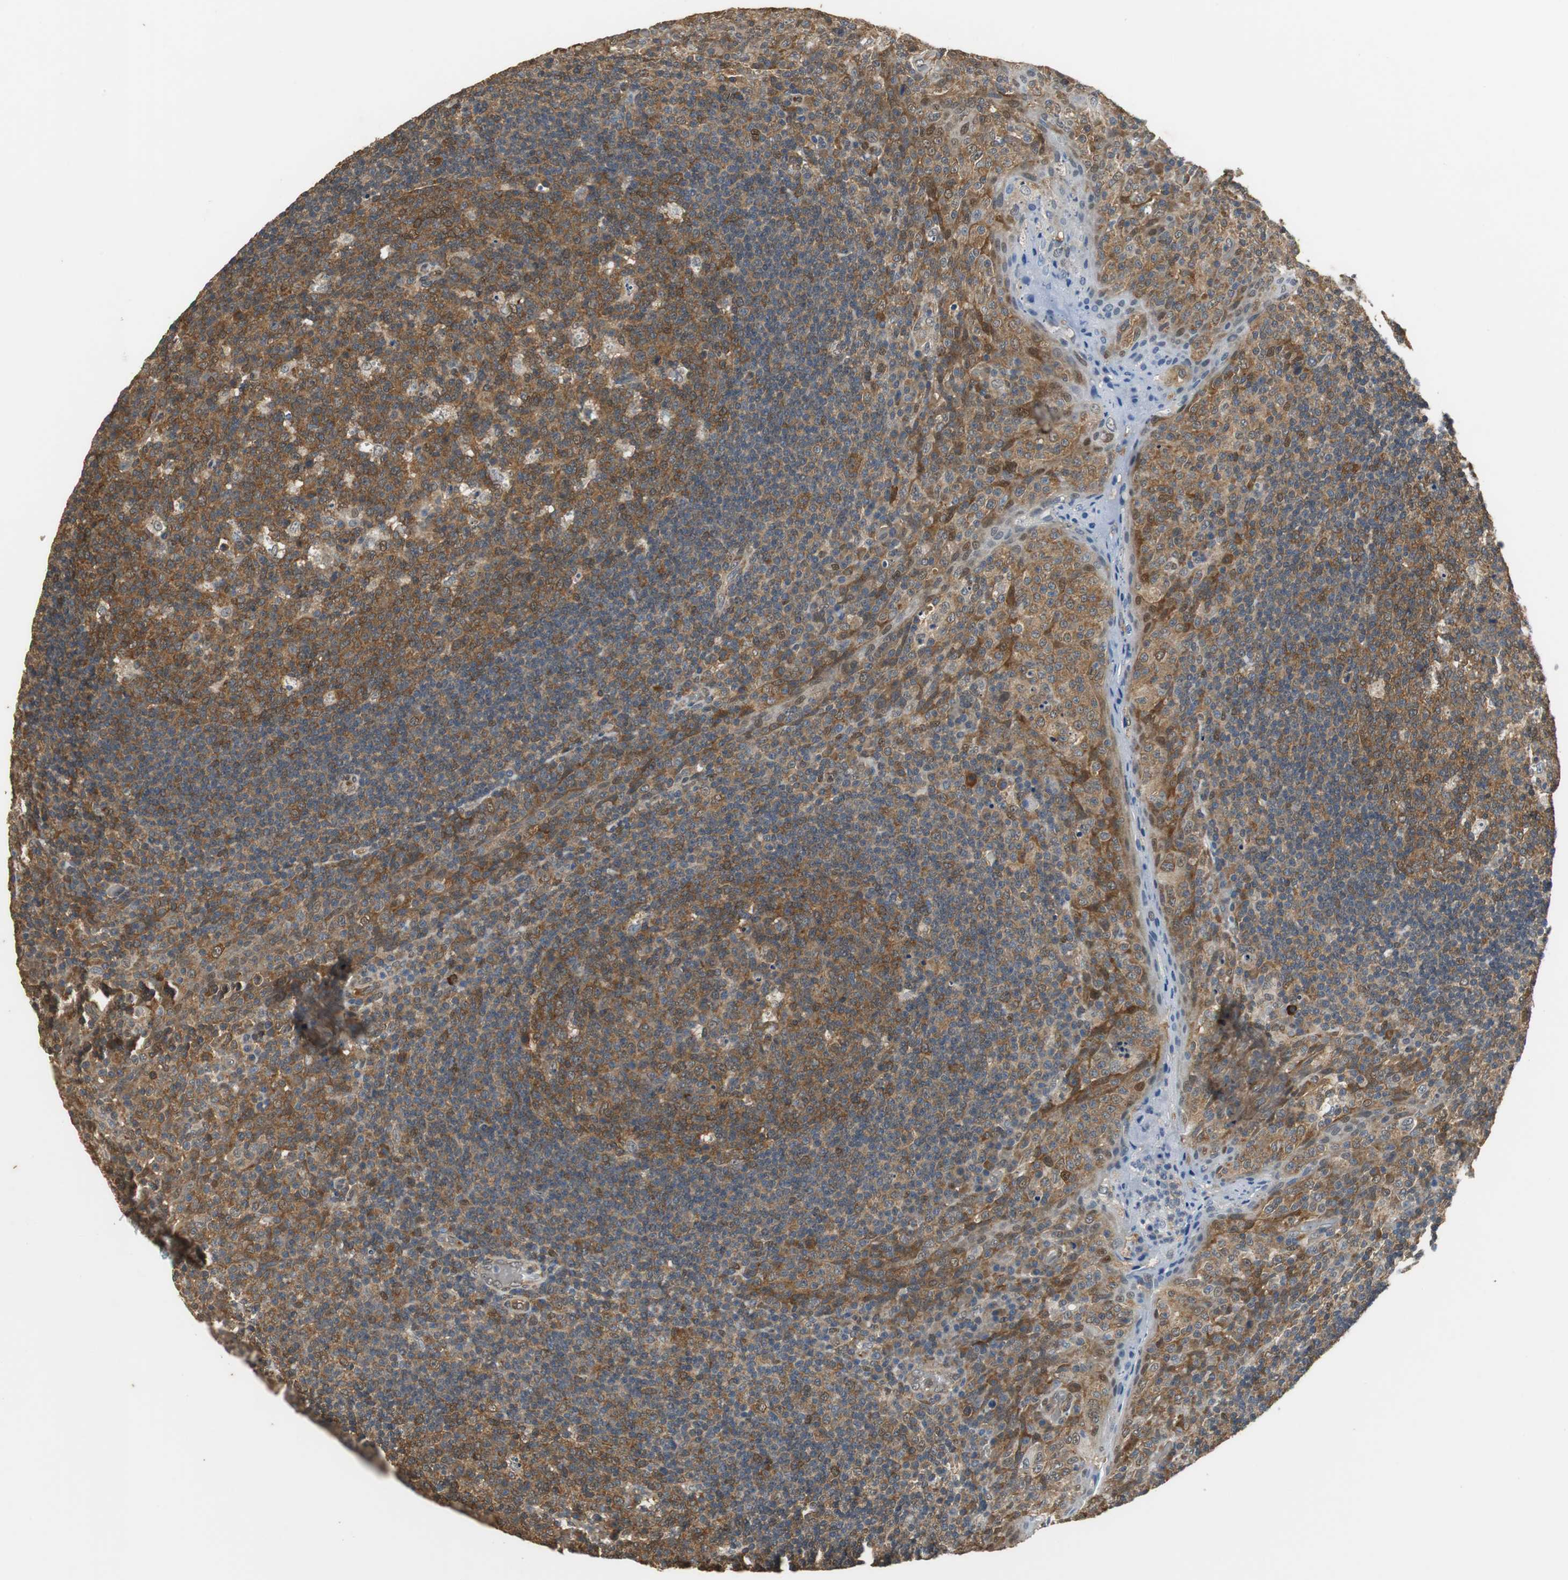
{"staining": {"intensity": "strong", "quantity": ">75%", "location": "cytoplasmic/membranous"}, "tissue": "tonsil", "cell_type": "Germinal center cells", "image_type": "normal", "snomed": [{"axis": "morphology", "description": "Normal tissue, NOS"}, {"axis": "topography", "description": "Tonsil"}], "caption": "Tonsil stained with a brown dye demonstrates strong cytoplasmic/membranous positive staining in about >75% of germinal center cells.", "gene": "UBQLN2", "patient": {"sex": "male", "age": 17}}